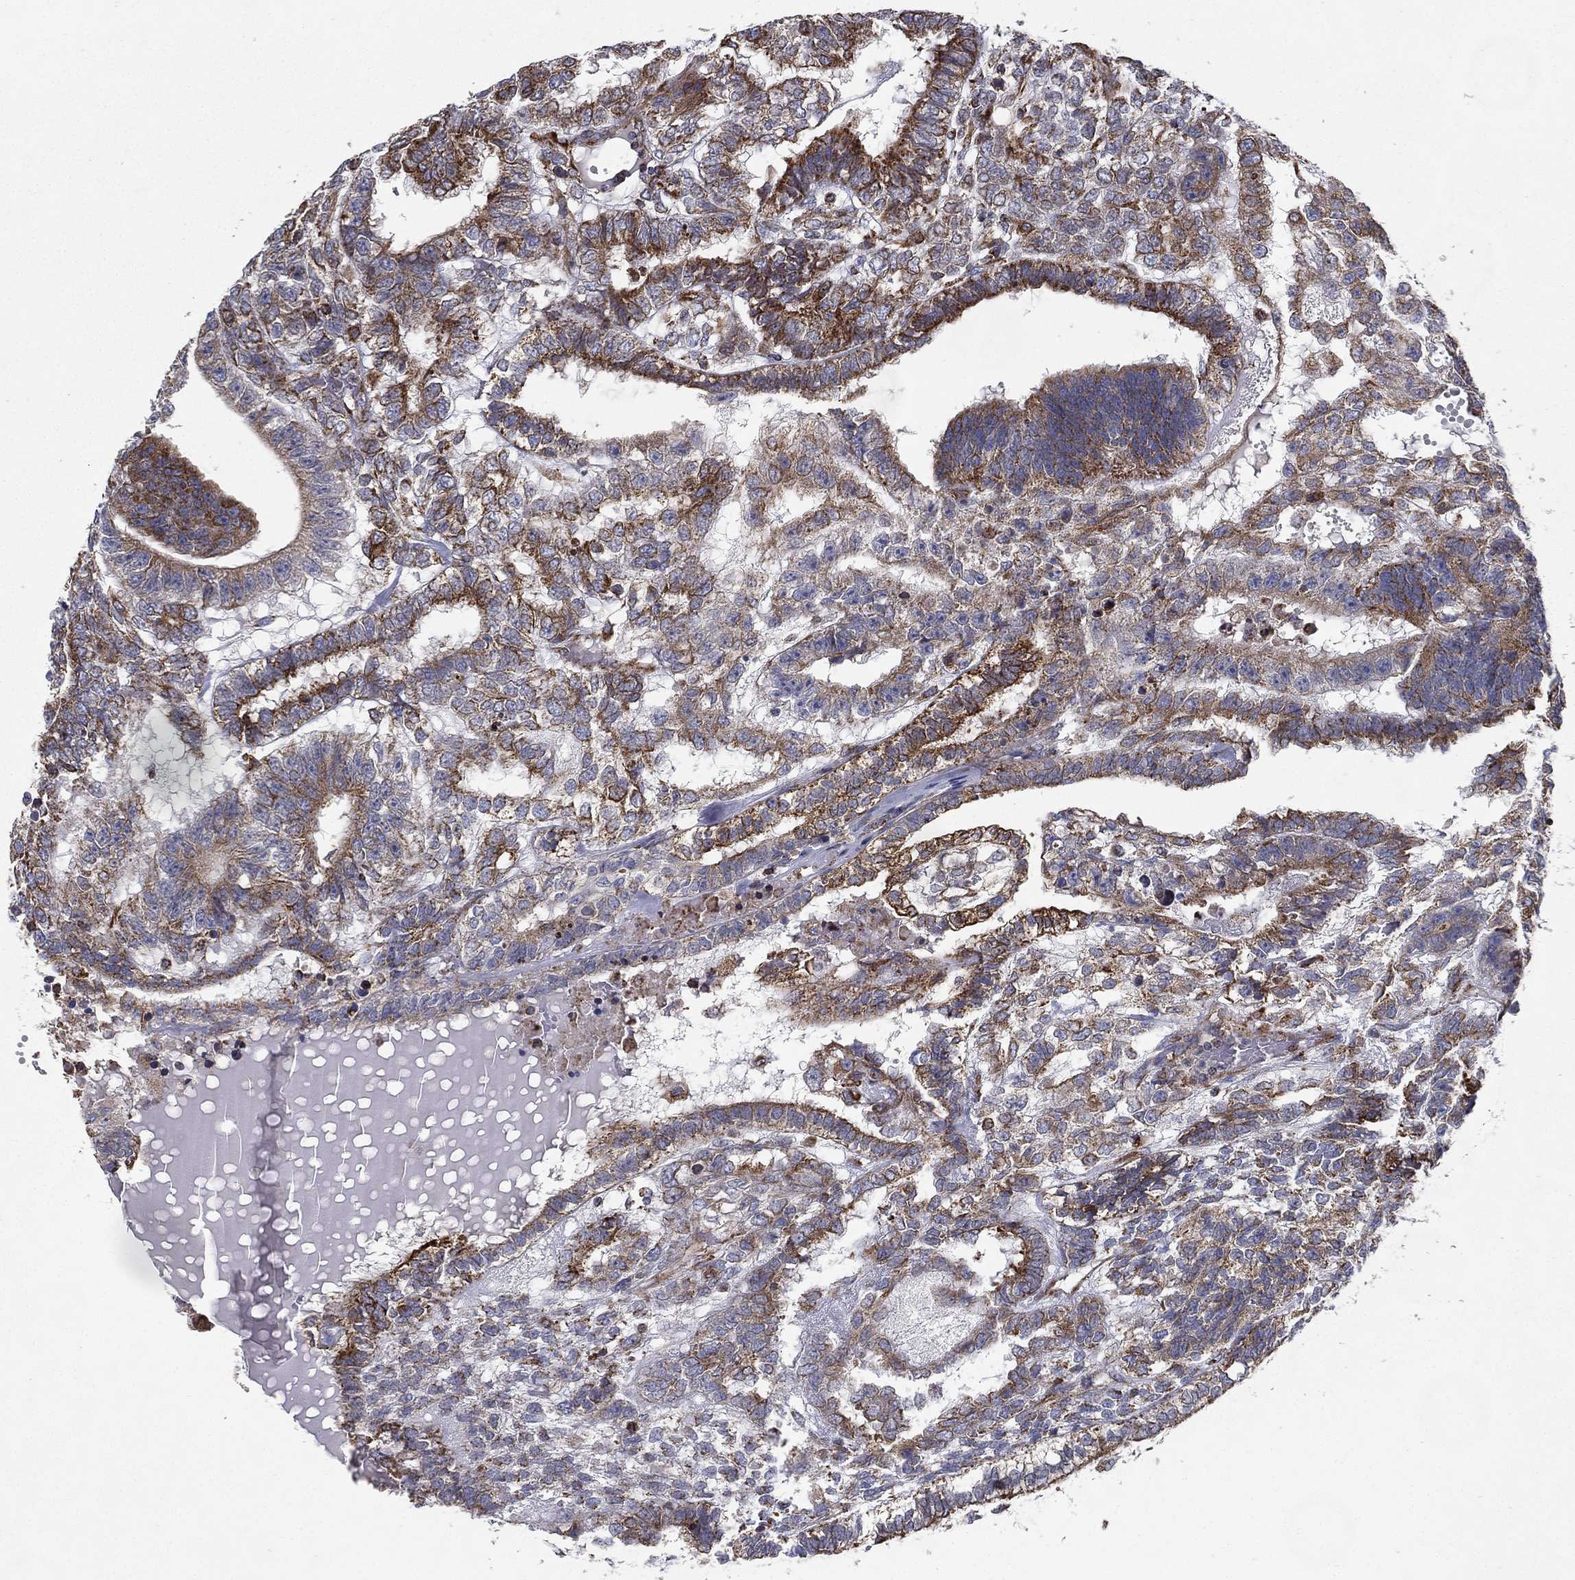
{"staining": {"intensity": "moderate", "quantity": ">75%", "location": "cytoplasmic/membranous"}, "tissue": "testis cancer", "cell_type": "Tumor cells", "image_type": "cancer", "snomed": [{"axis": "morphology", "description": "Seminoma, NOS"}, {"axis": "morphology", "description": "Carcinoma, Embryonal, NOS"}, {"axis": "topography", "description": "Testis"}], "caption": "Protein expression analysis of human testis cancer reveals moderate cytoplasmic/membranous expression in about >75% of tumor cells. (IHC, brightfield microscopy, high magnification).", "gene": "MT-CYB", "patient": {"sex": "male", "age": 41}}